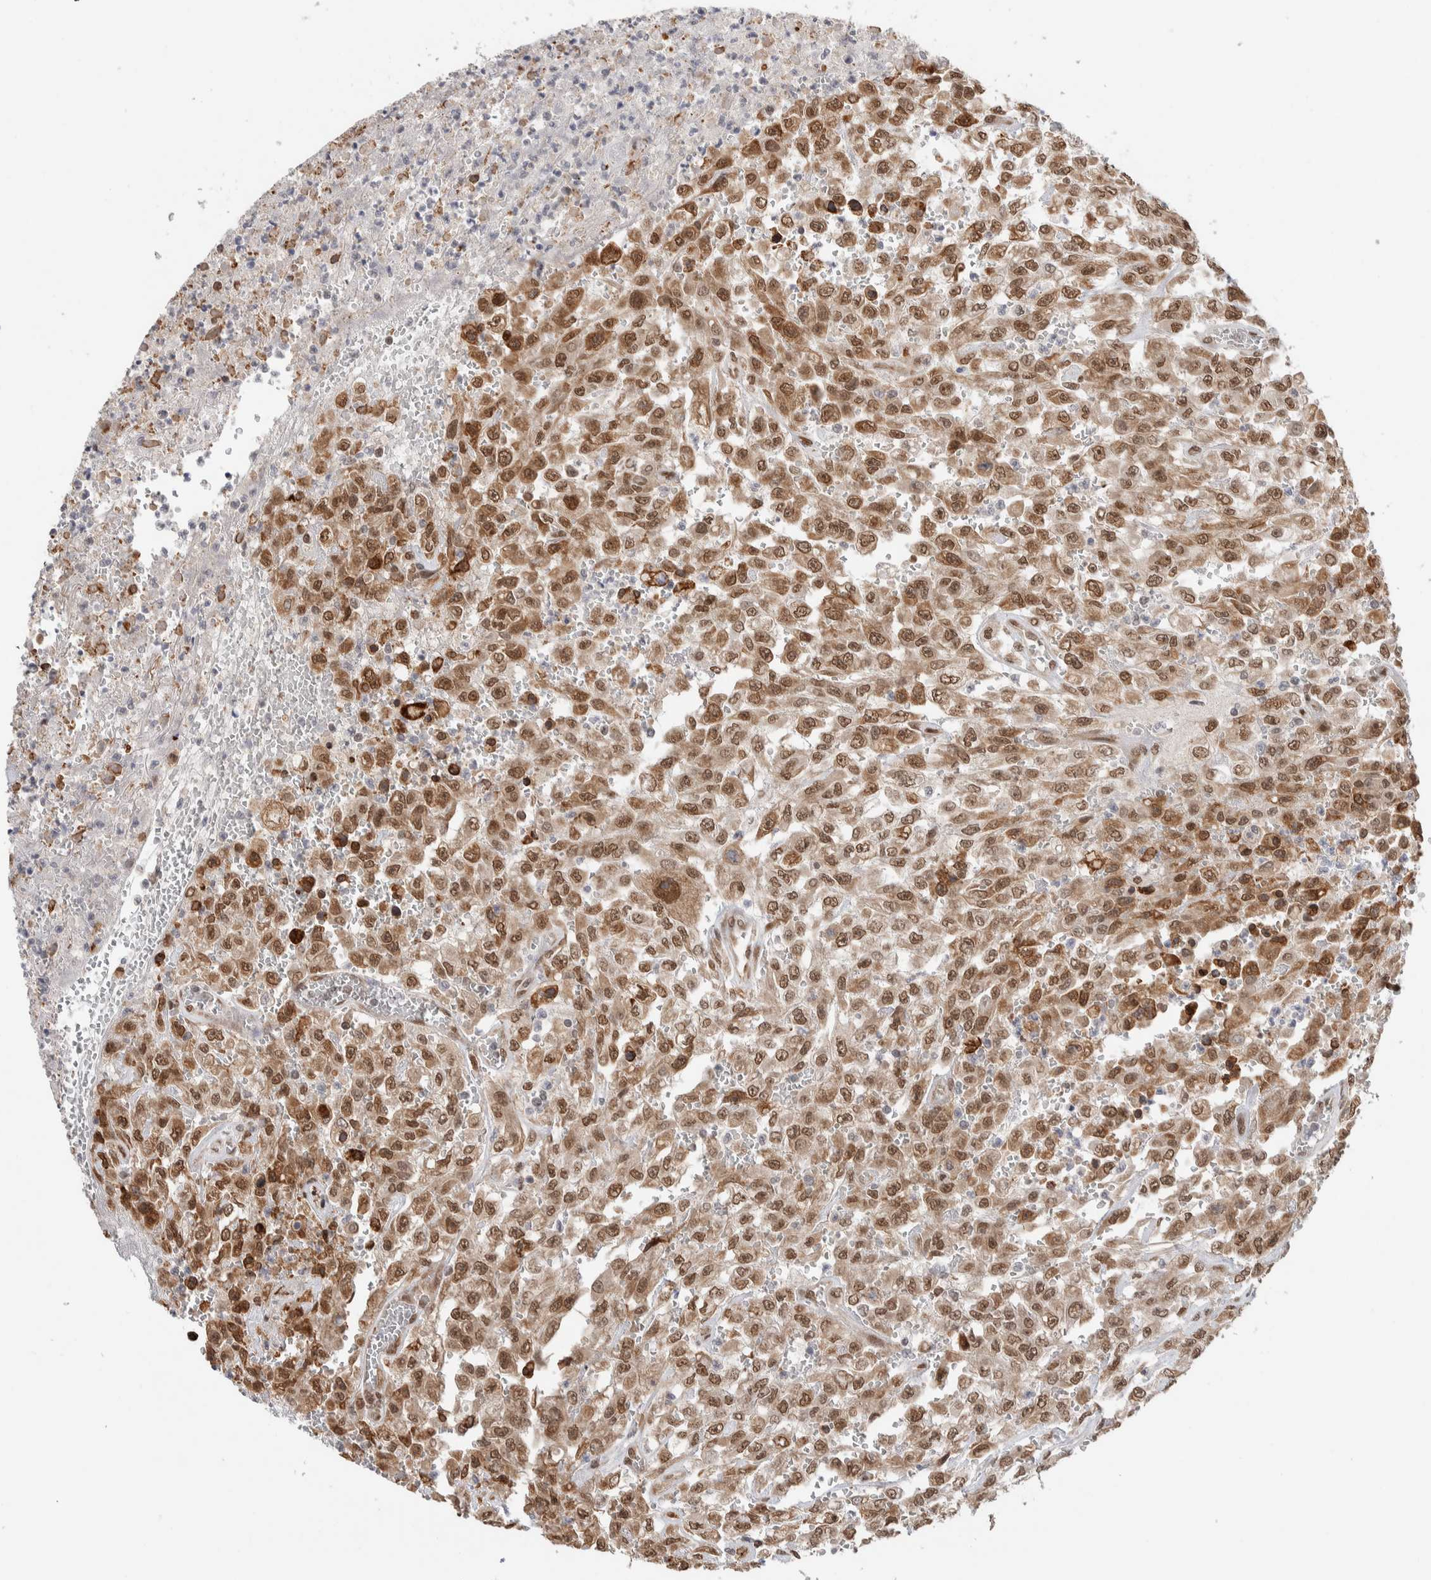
{"staining": {"intensity": "moderate", "quantity": ">75%", "location": "cytoplasmic/membranous,nuclear"}, "tissue": "urothelial cancer", "cell_type": "Tumor cells", "image_type": "cancer", "snomed": [{"axis": "morphology", "description": "Urothelial carcinoma, High grade"}, {"axis": "topography", "description": "Urinary bladder"}], "caption": "DAB (3,3'-diaminobenzidine) immunohistochemical staining of human urothelial cancer displays moderate cytoplasmic/membranous and nuclear protein expression in about >75% of tumor cells. (DAB (3,3'-diaminobenzidine) IHC with brightfield microscopy, high magnification).", "gene": "TNRC18", "patient": {"sex": "male", "age": 46}}